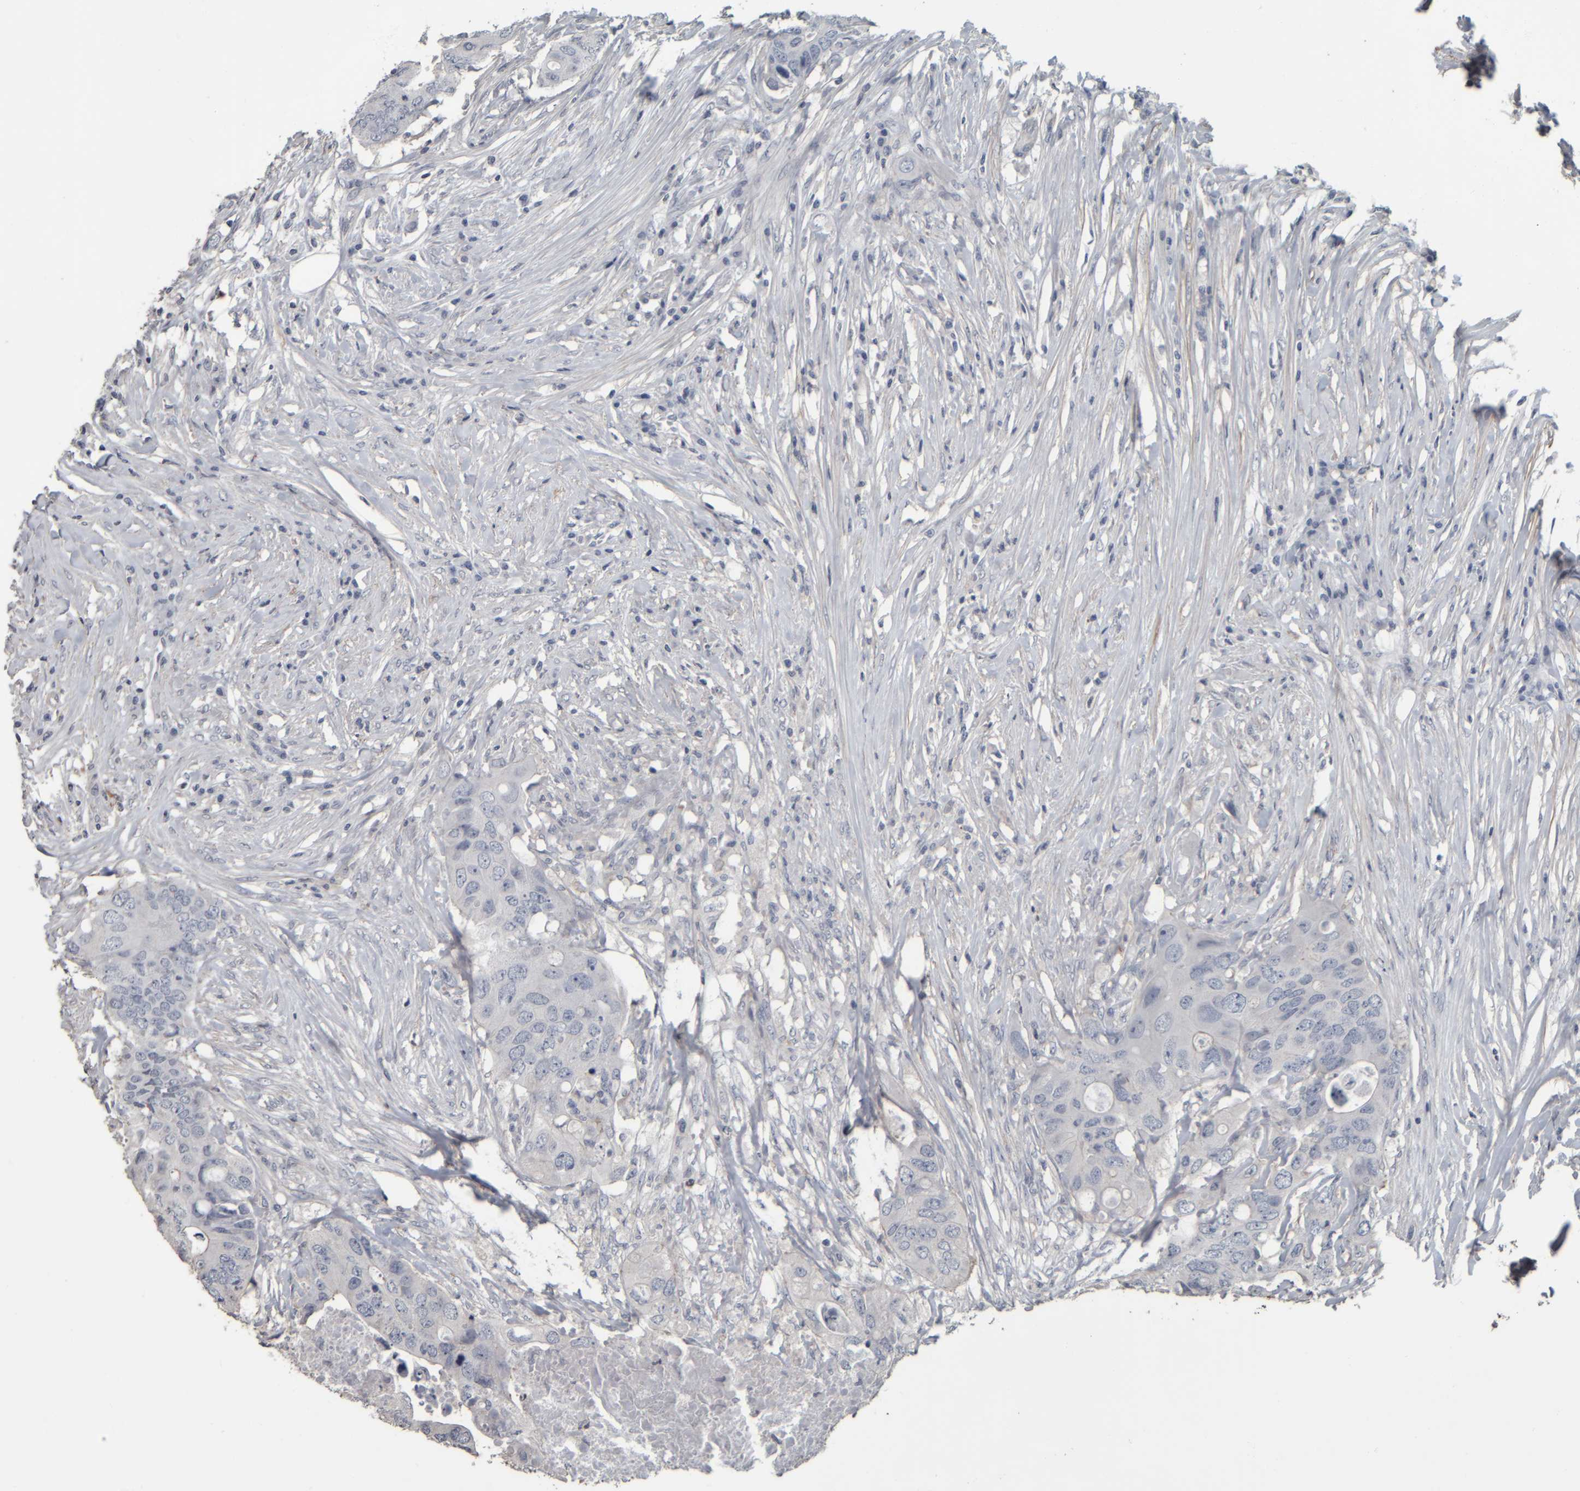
{"staining": {"intensity": "negative", "quantity": "none", "location": "none"}, "tissue": "colorectal cancer", "cell_type": "Tumor cells", "image_type": "cancer", "snomed": [{"axis": "morphology", "description": "Adenocarcinoma, NOS"}, {"axis": "topography", "description": "Colon"}], "caption": "The IHC histopathology image has no significant expression in tumor cells of adenocarcinoma (colorectal) tissue.", "gene": "CAVIN4", "patient": {"sex": "male", "age": 71}}